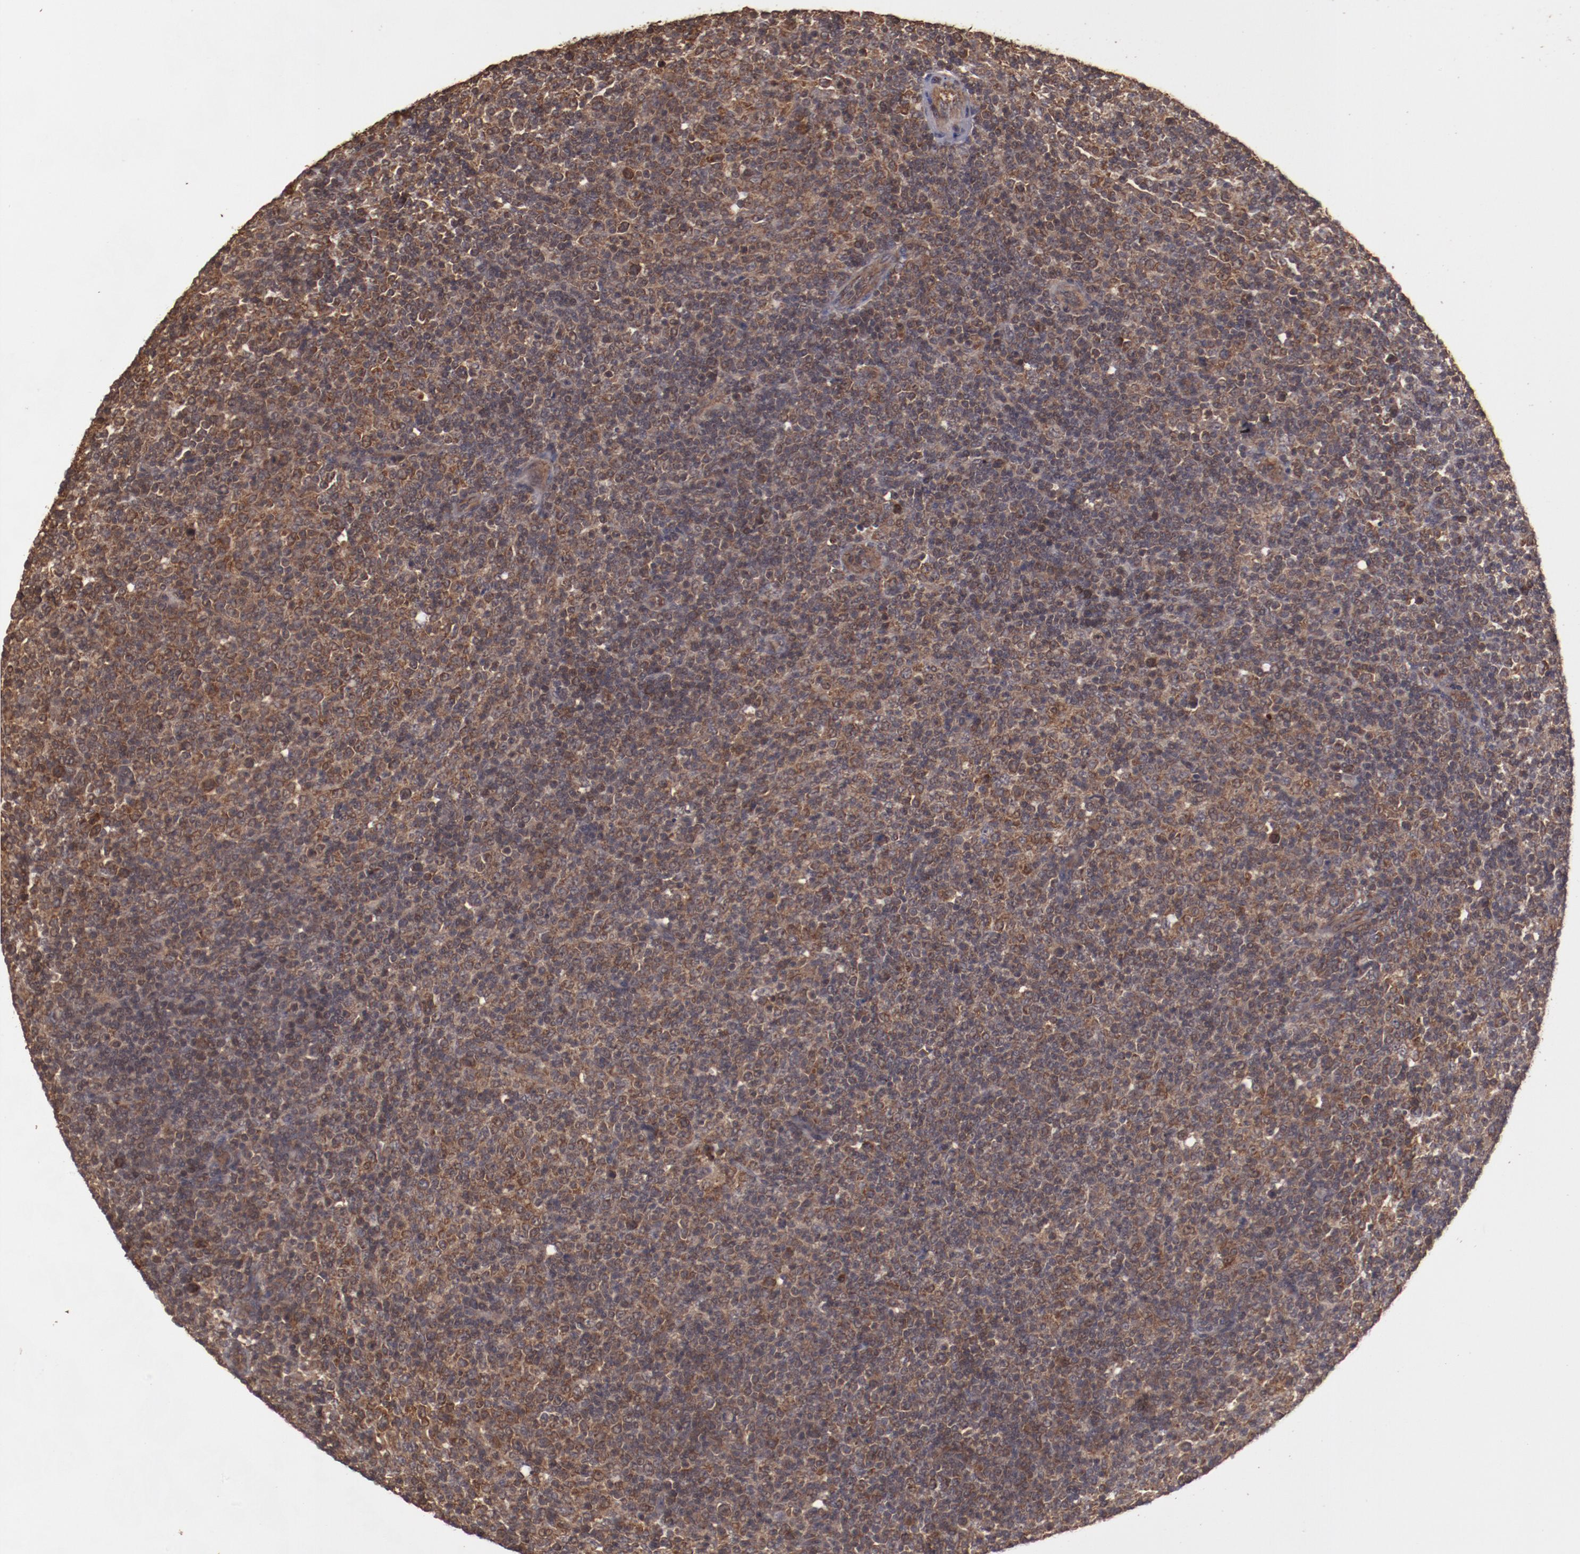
{"staining": {"intensity": "strong", "quantity": ">75%", "location": "cytoplasmic/membranous"}, "tissue": "lymphoma", "cell_type": "Tumor cells", "image_type": "cancer", "snomed": [{"axis": "morphology", "description": "Malignant lymphoma, non-Hodgkin's type, Low grade"}, {"axis": "topography", "description": "Lymph node"}], "caption": "Protein staining of low-grade malignant lymphoma, non-Hodgkin's type tissue reveals strong cytoplasmic/membranous expression in approximately >75% of tumor cells.", "gene": "TXNDC16", "patient": {"sex": "male", "age": 70}}